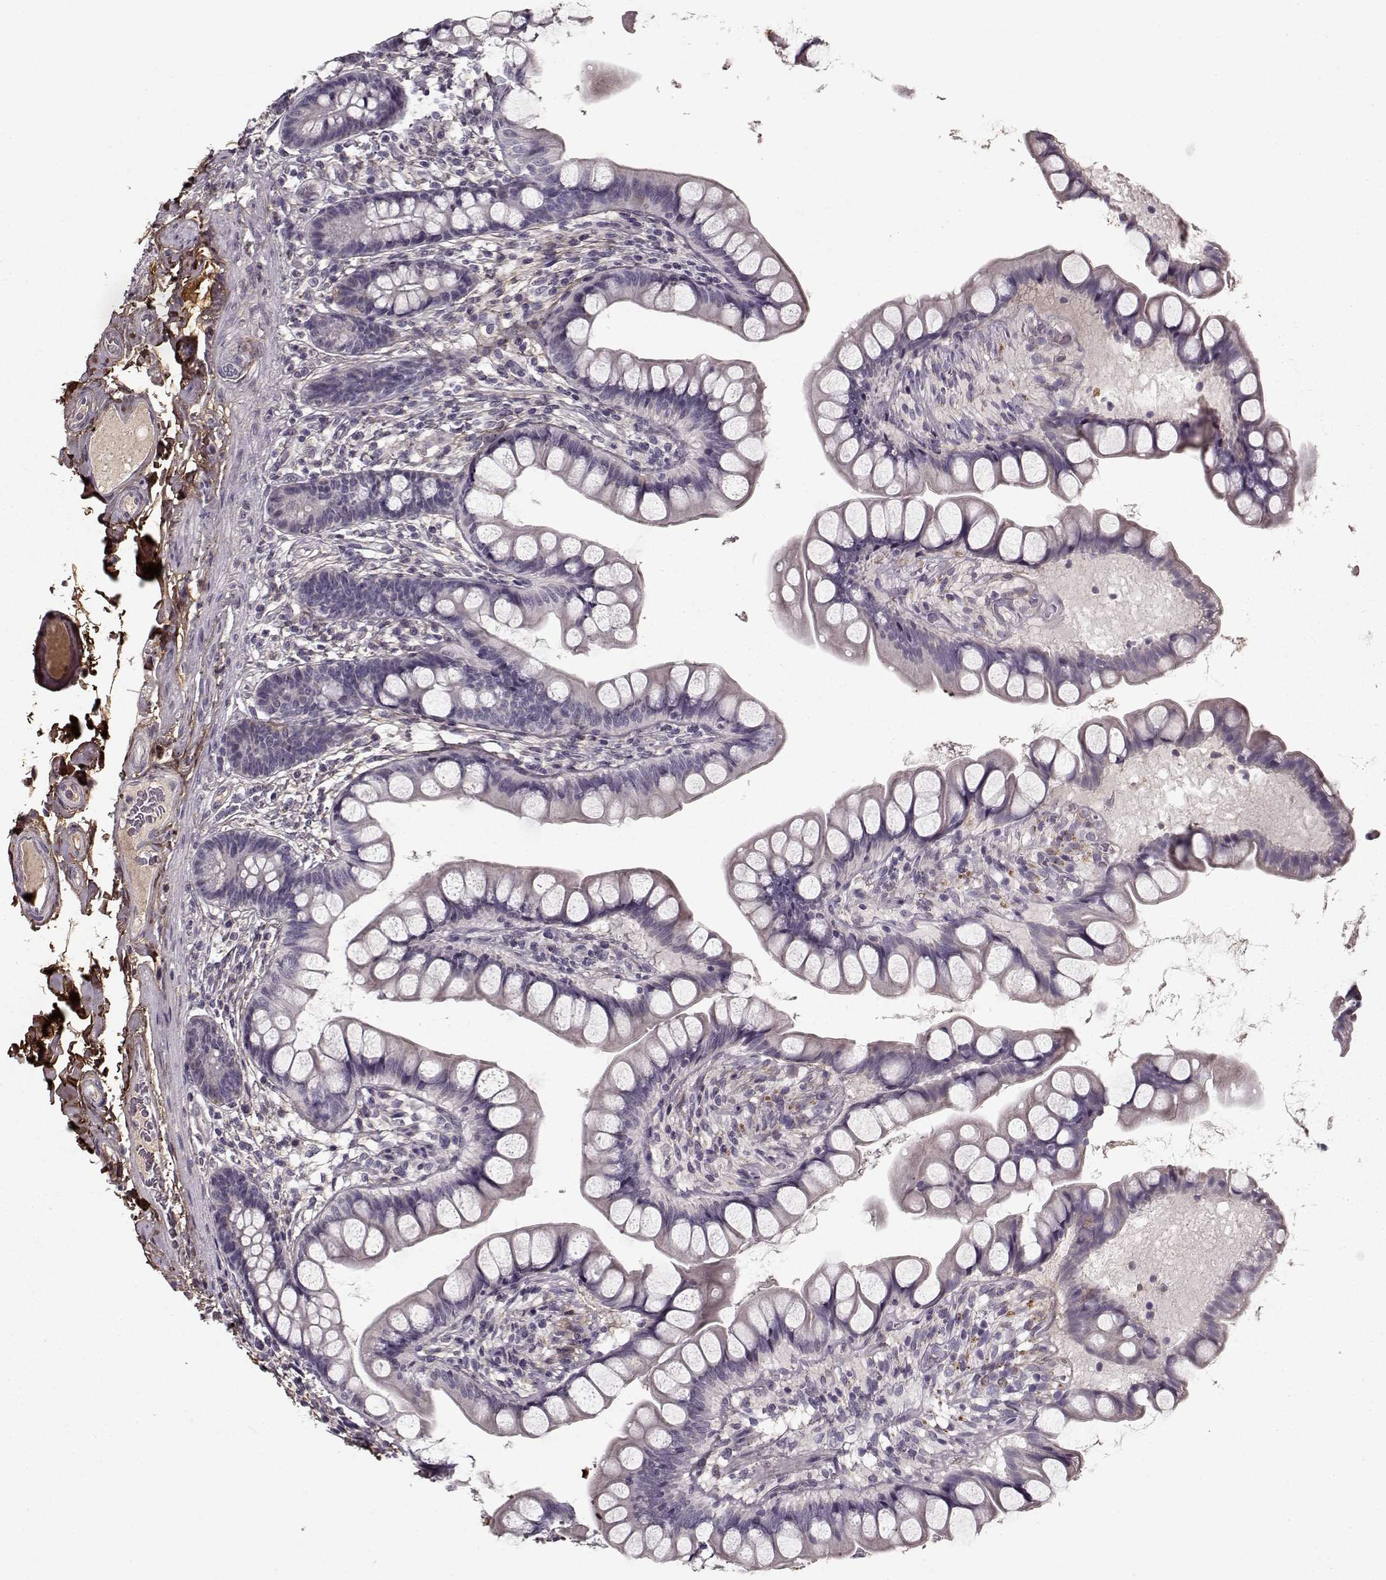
{"staining": {"intensity": "negative", "quantity": "none", "location": "none"}, "tissue": "small intestine", "cell_type": "Glandular cells", "image_type": "normal", "snomed": [{"axis": "morphology", "description": "Normal tissue, NOS"}, {"axis": "topography", "description": "Small intestine"}], "caption": "This is an immunohistochemistry (IHC) image of normal small intestine. There is no expression in glandular cells.", "gene": "LUM", "patient": {"sex": "male", "age": 70}}